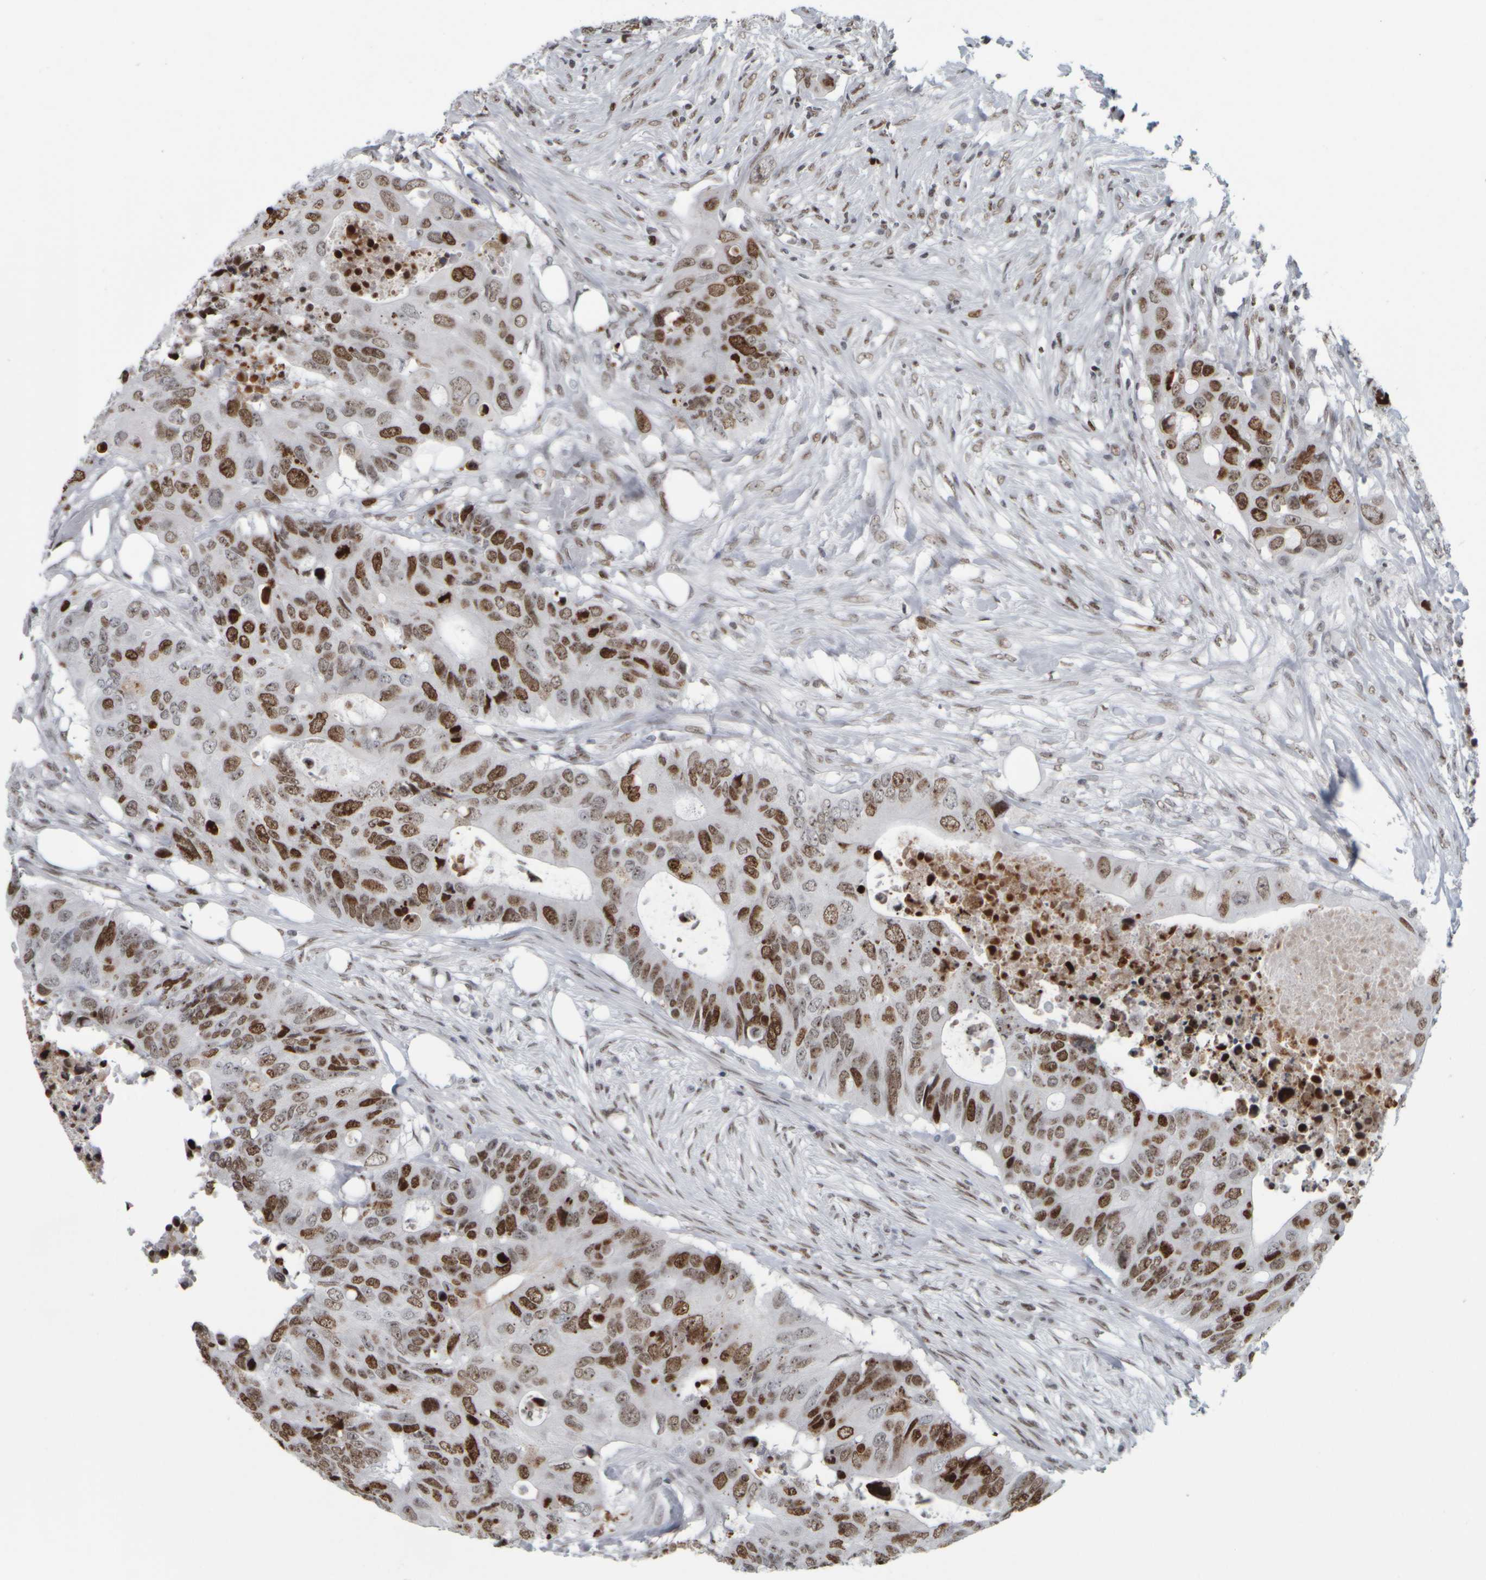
{"staining": {"intensity": "moderate", "quantity": ">75%", "location": "nuclear"}, "tissue": "colorectal cancer", "cell_type": "Tumor cells", "image_type": "cancer", "snomed": [{"axis": "morphology", "description": "Adenocarcinoma, NOS"}, {"axis": "topography", "description": "Colon"}], "caption": "Tumor cells show moderate nuclear expression in about >75% of cells in colorectal cancer.", "gene": "TOP2B", "patient": {"sex": "male", "age": 71}}